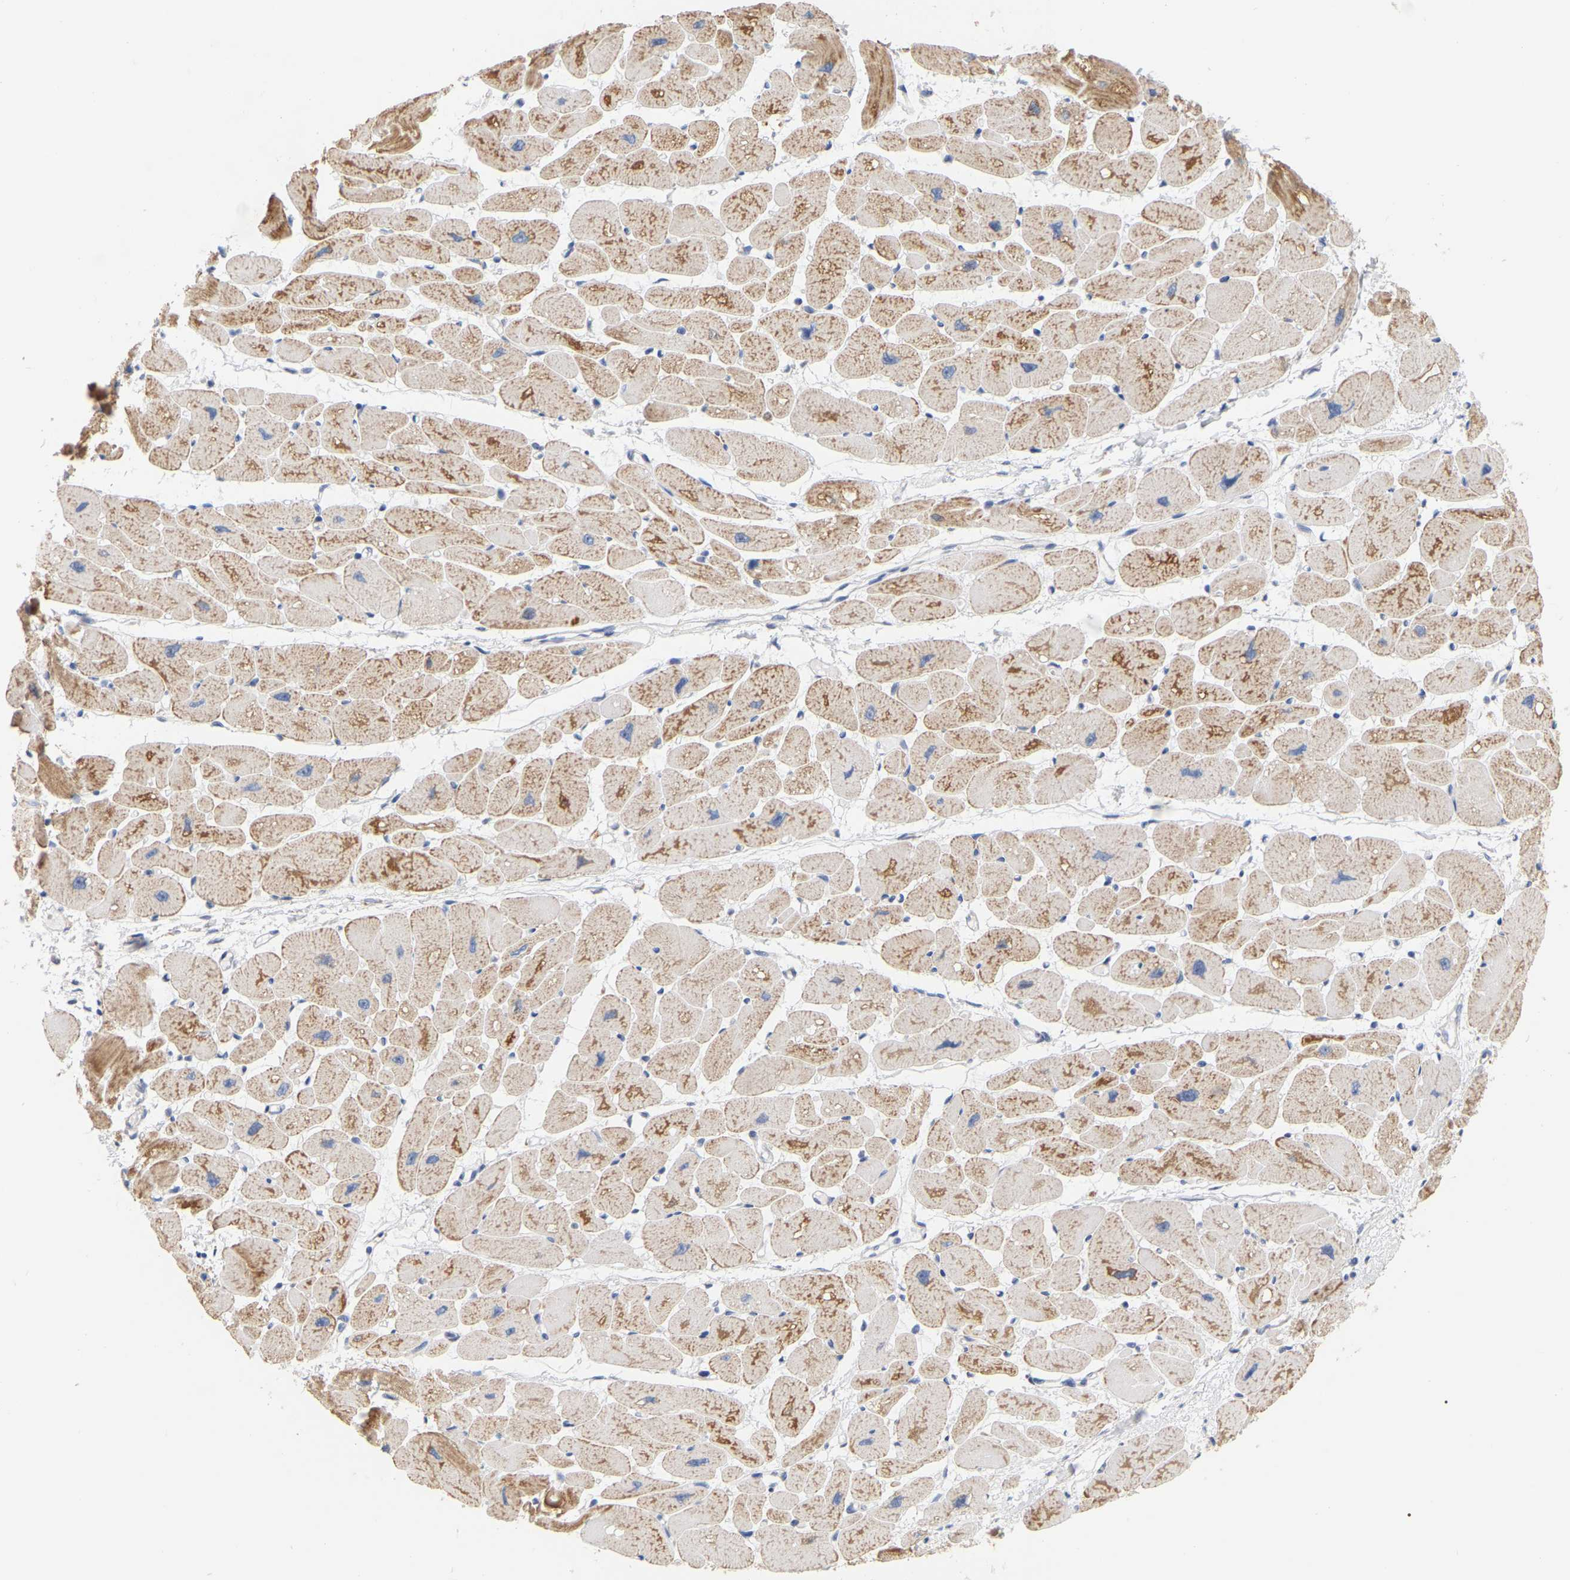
{"staining": {"intensity": "moderate", "quantity": ">75%", "location": "cytoplasmic/membranous"}, "tissue": "heart muscle", "cell_type": "Cardiomyocytes", "image_type": "normal", "snomed": [{"axis": "morphology", "description": "Normal tissue, NOS"}, {"axis": "topography", "description": "Heart"}], "caption": "Unremarkable heart muscle exhibits moderate cytoplasmic/membranous positivity in about >75% of cardiomyocytes.", "gene": "MINDY4", "patient": {"sex": "female", "age": 54}}